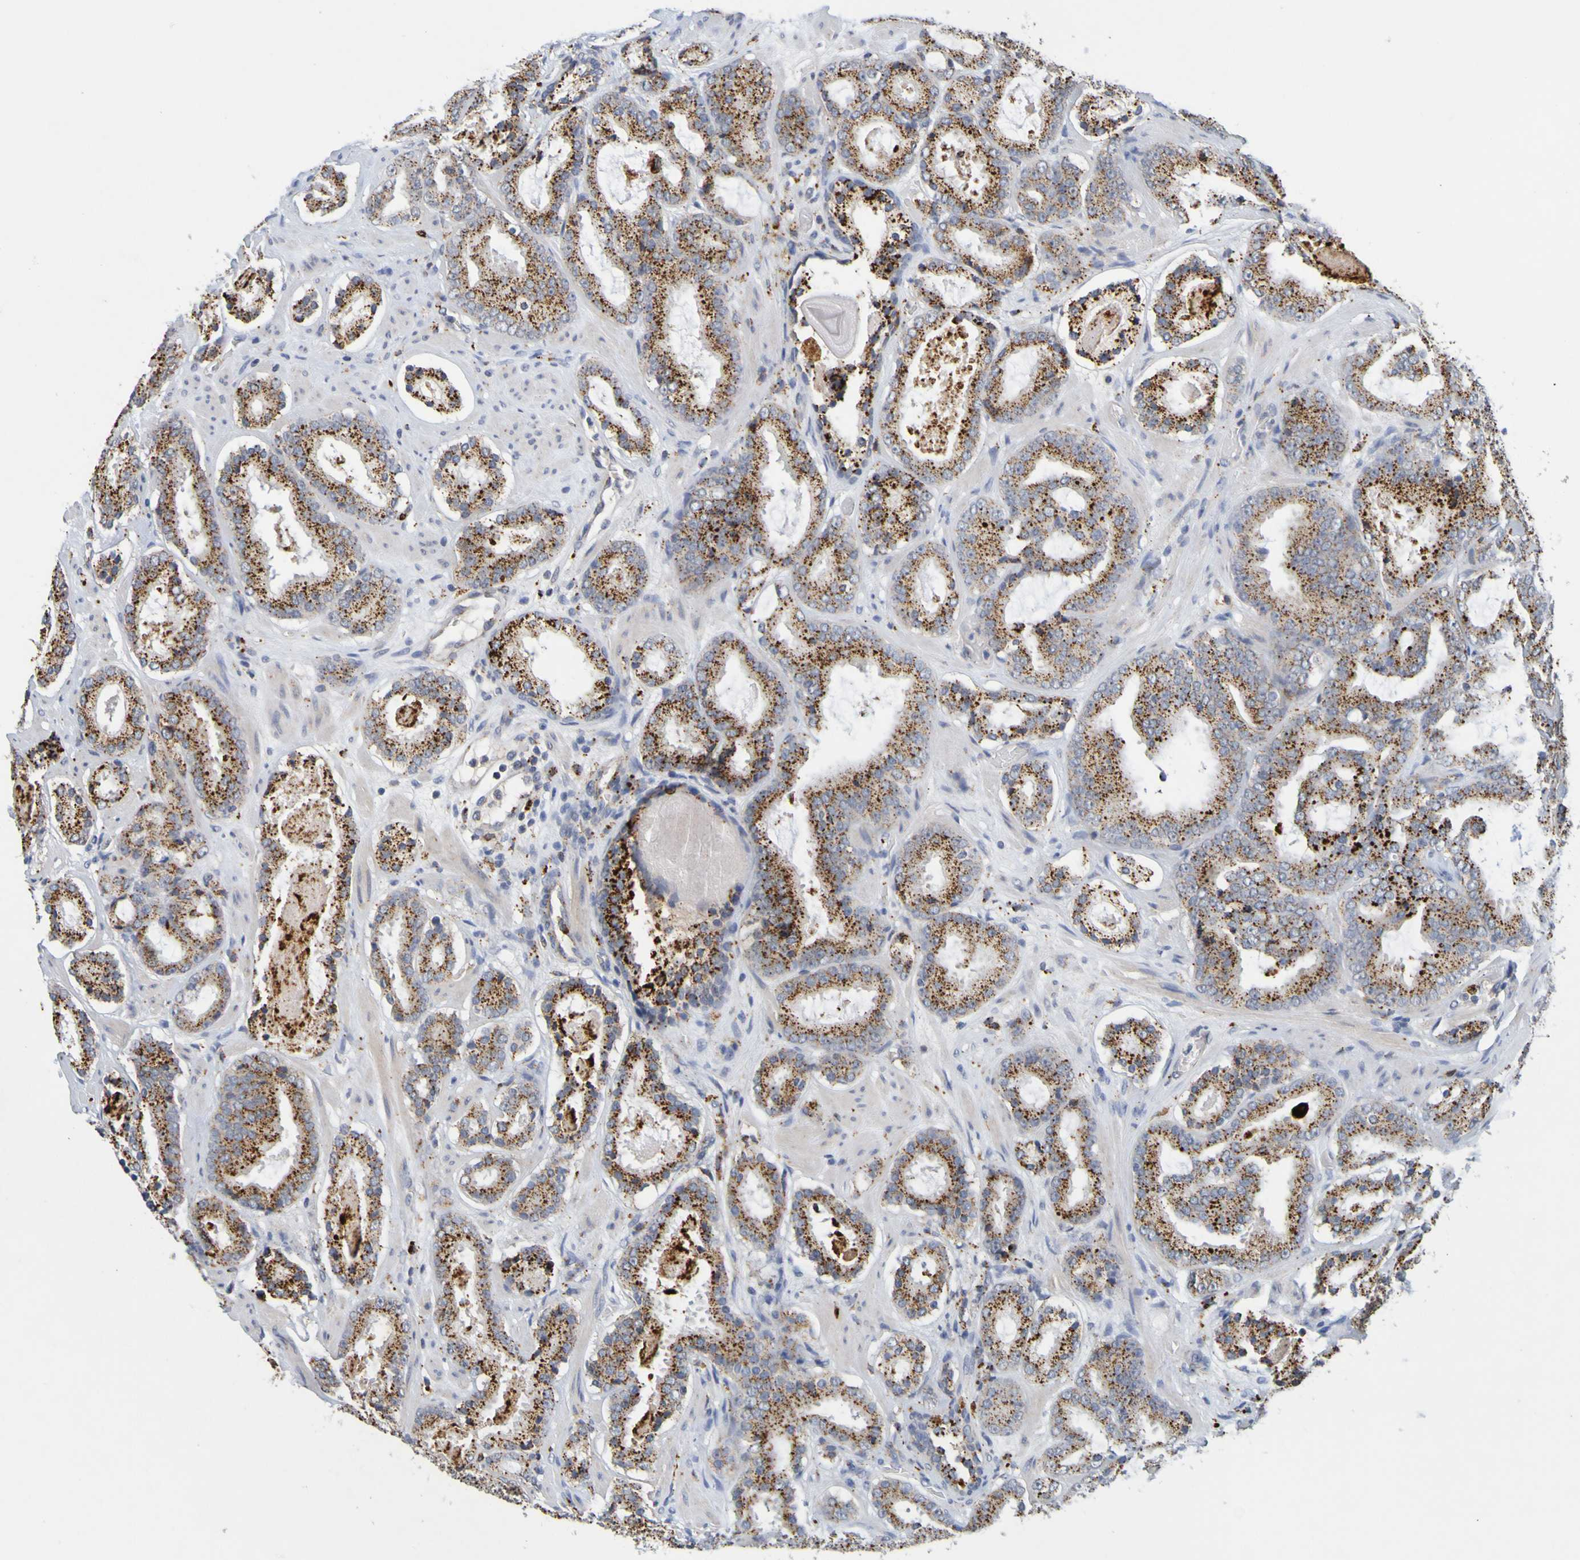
{"staining": {"intensity": "strong", "quantity": ">75%", "location": "cytoplasmic/membranous"}, "tissue": "prostate cancer", "cell_type": "Tumor cells", "image_type": "cancer", "snomed": [{"axis": "morphology", "description": "Adenocarcinoma, Low grade"}, {"axis": "topography", "description": "Prostate"}], "caption": "Immunohistochemical staining of adenocarcinoma (low-grade) (prostate) reveals high levels of strong cytoplasmic/membranous protein staining in about >75% of tumor cells.", "gene": "TPH1", "patient": {"sex": "male", "age": 69}}